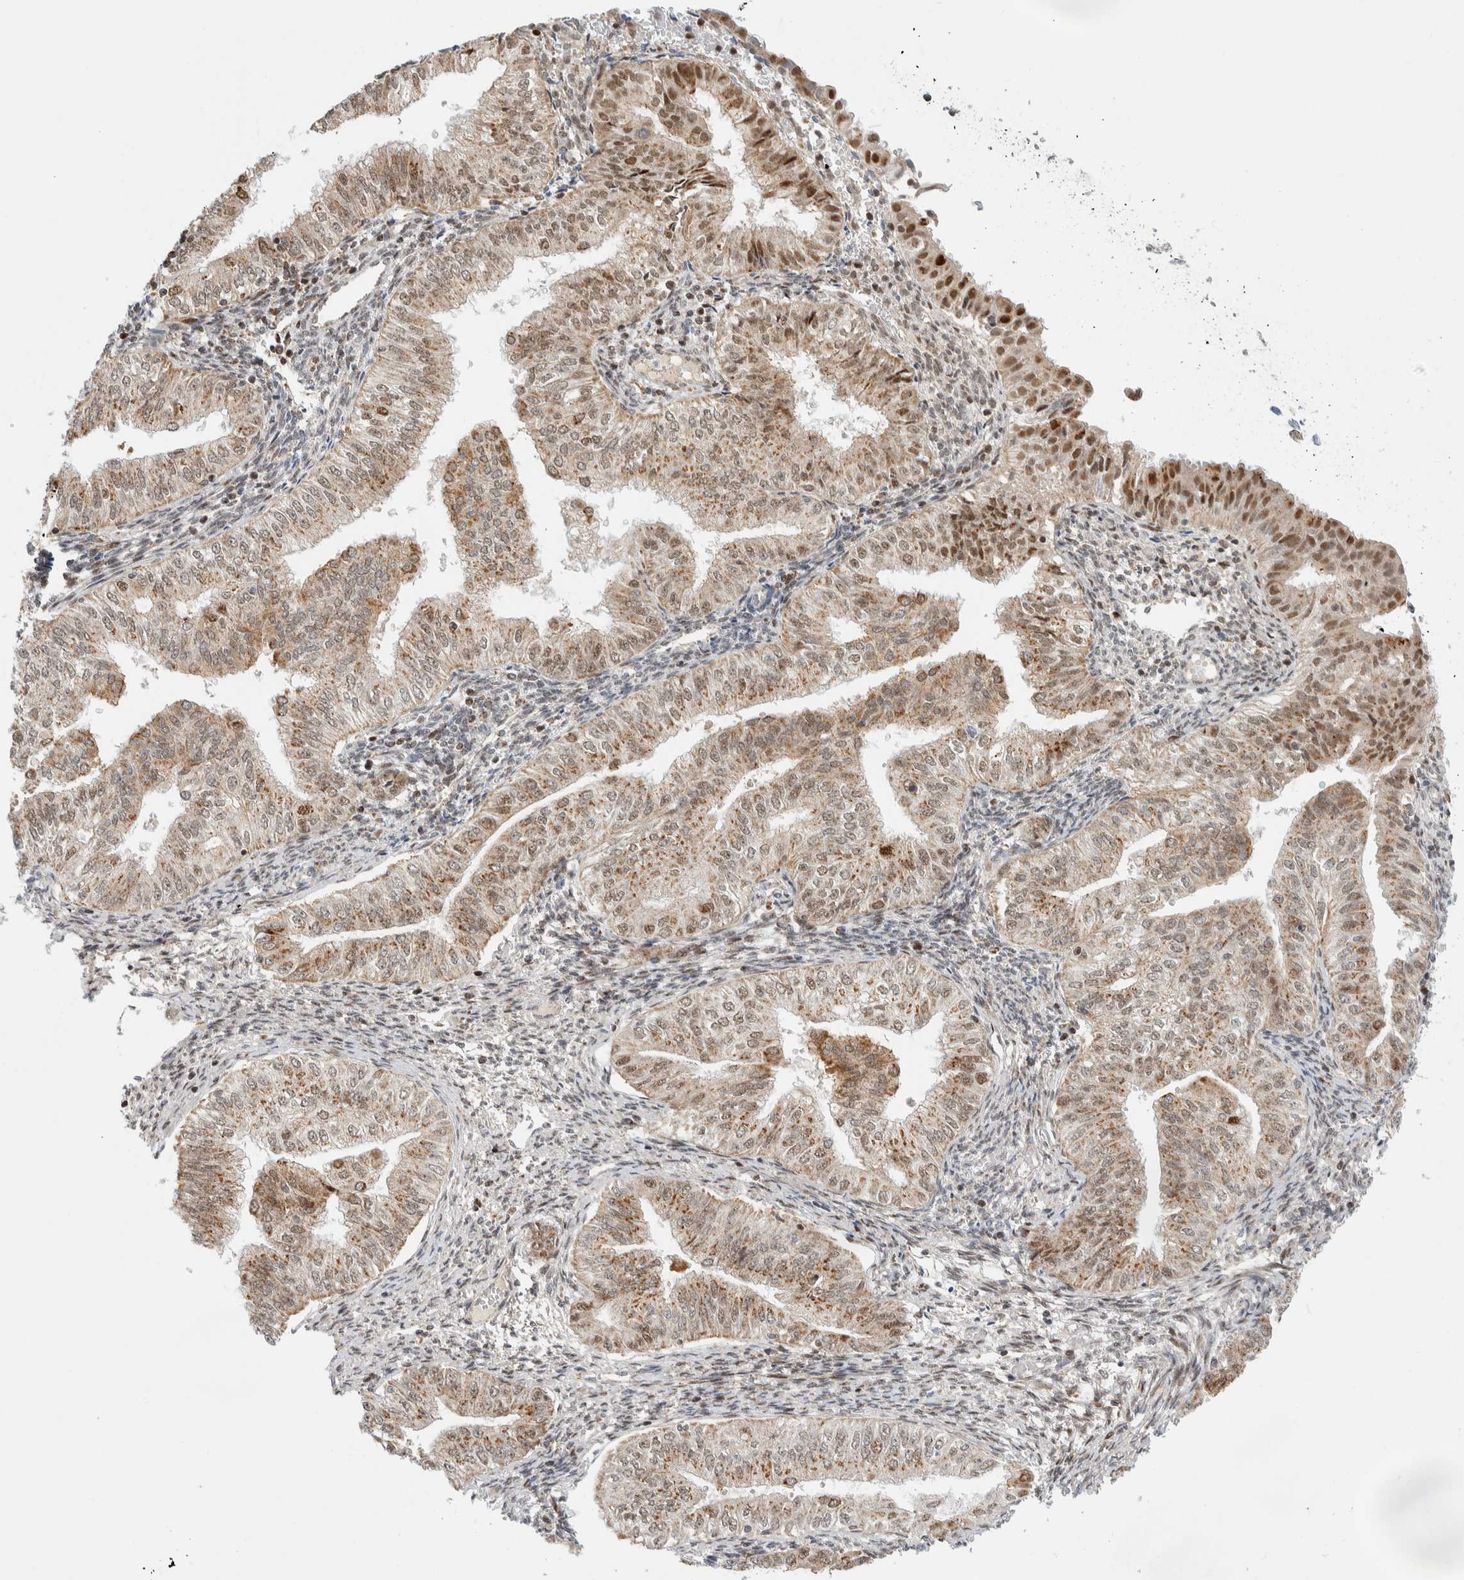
{"staining": {"intensity": "moderate", "quantity": ">75%", "location": "cytoplasmic/membranous,nuclear"}, "tissue": "endometrial cancer", "cell_type": "Tumor cells", "image_type": "cancer", "snomed": [{"axis": "morphology", "description": "Normal tissue, NOS"}, {"axis": "morphology", "description": "Adenocarcinoma, NOS"}, {"axis": "topography", "description": "Endometrium"}], "caption": "Endometrial cancer stained for a protein reveals moderate cytoplasmic/membranous and nuclear positivity in tumor cells.", "gene": "TSPAN32", "patient": {"sex": "female", "age": 53}}